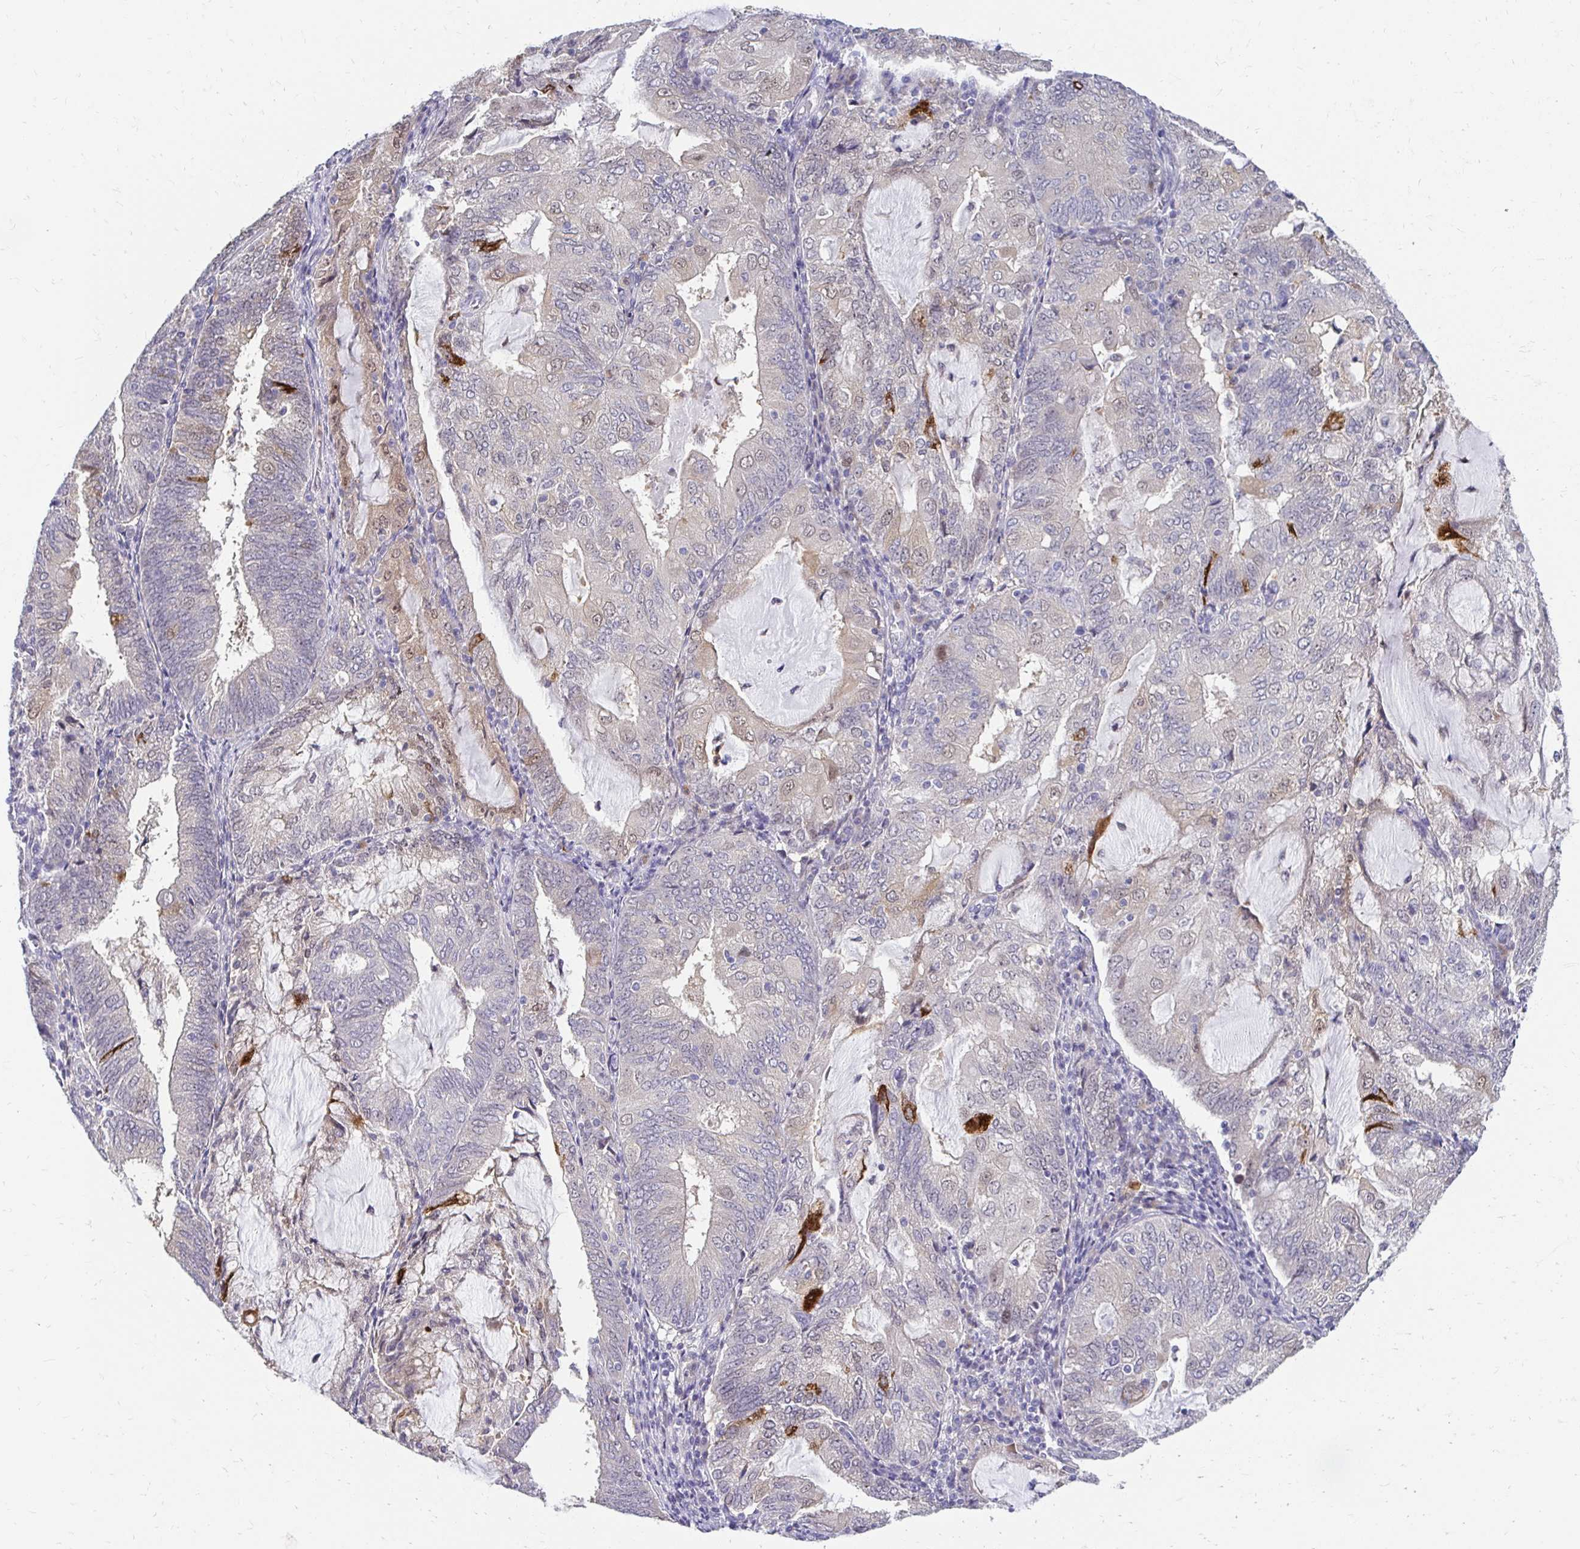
{"staining": {"intensity": "weak", "quantity": "<25%", "location": "cytoplasmic/membranous"}, "tissue": "endometrial cancer", "cell_type": "Tumor cells", "image_type": "cancer", "snomed": [{"axis": "morphology", "description": "Adenocarcinoma, NOS"}, {"axis": "topography", "description": "Endometrium"}], "caption": "This is an IHC image of endometrial adenocarcinoma. There is no positivity in tumor cells.", "gene": "PADI2", "patient": {"sex": "female", "age": 81}}